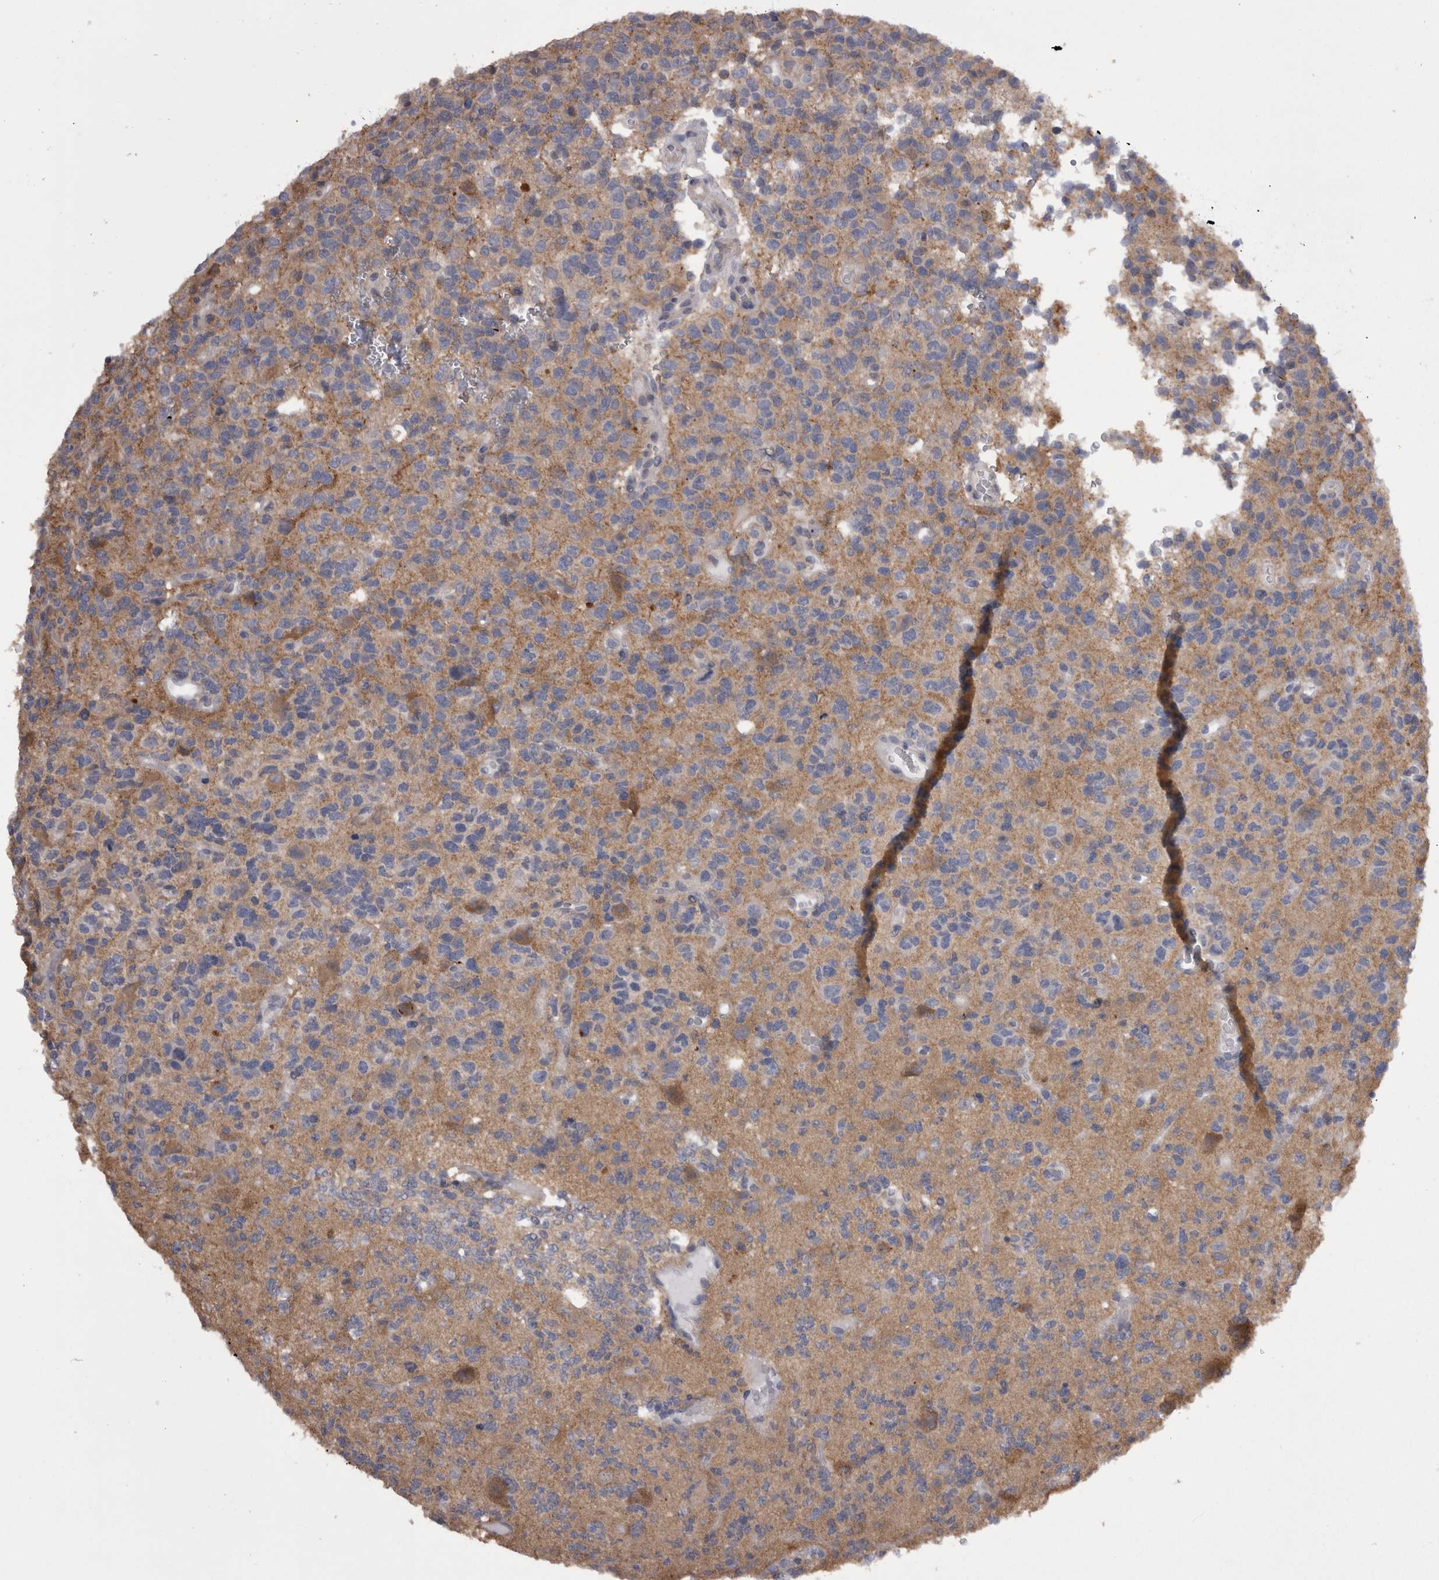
{"staining": {"intensity": "weak", "quantity": "<25%", "location": "cytoplasmic/membranous"}, "tissue": "glioma", "cell_type": "Tumor cells", "image_type": "cancer", "snomed": [{"axis": "morphology", "description": "Glioma, malignant, High grade"}, {"axis": "topography", "description": "Brain"}], "caption": "Tumor cells are negative for brown protein staining in malignant glioma (high-grade).", "gene": "CAMK2D", "patient": {"sex": "female", "age": 62}}